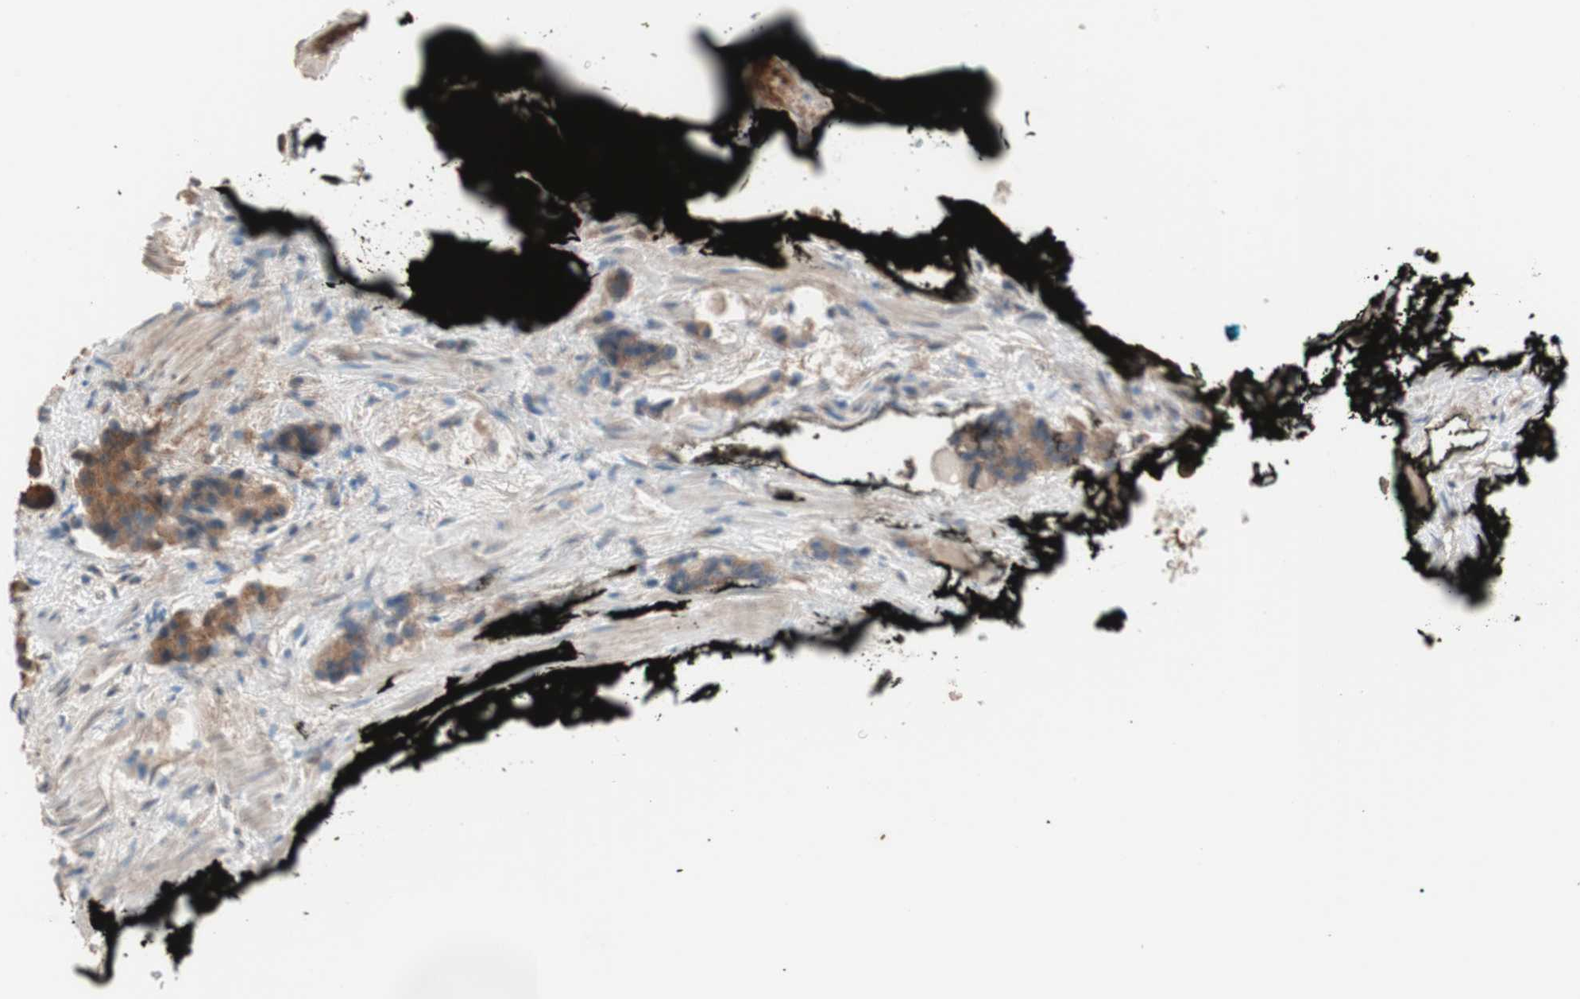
{"staining": {"intensity": "moderate", "quantity": ">75%", "location": "cytoplasmic/membranous"}, "tissue": "prostate cancer", "cell_type": "Tumor cells", "image_type": "cancer", "snomed": [{"axis": "morphology", "description": "Adenocarcinoma, High grade"}, {"axis": "topography", "description": "Prostate"}], "caption": "This micrograph exhibits immunohistochemistry staining of prostate high-grade adenocarcinoma, with medium moderate cytoplasmic/membranous positivity in about >75% of tumor cells.", "gene": "FBXO5", "patient": {"sex": "male", "age": 58}}